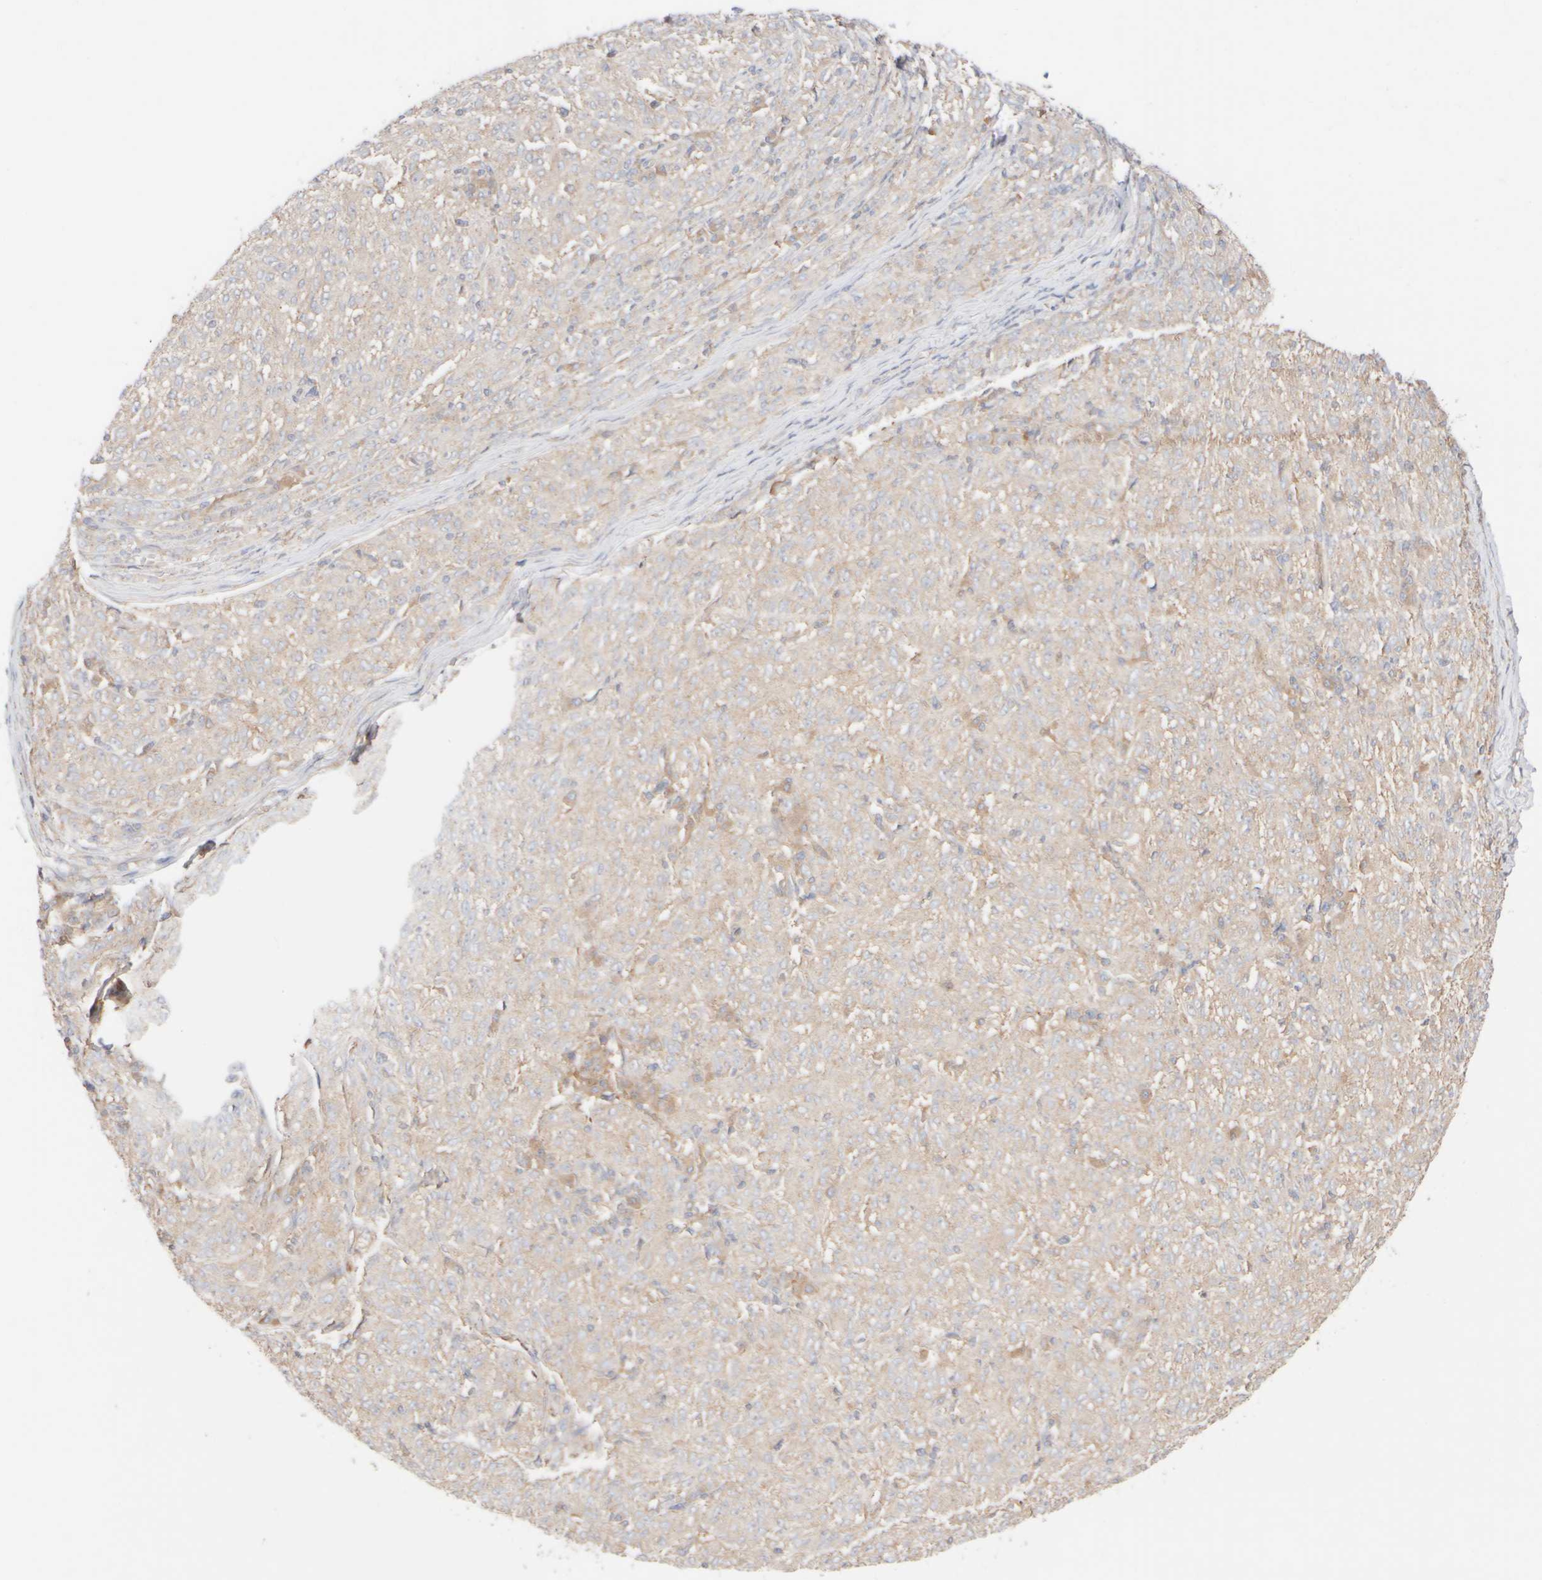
{"staining": {"intensity": "weak", "quantity": "<25%", "location": "cytoplasmic/membranous"}, "tissue": "melanoma", "cell_type": "Tumor cells", "image_type": "cancer", "snomed": [{"axis": "morphology", "description": "Malignant melanoma, NOS"}, {"axis": "topography", "description": "Skin"}], "caption": "This is an IHC micrograph of melanoma. There is no expression in tumor cells.", "gene": "RABEP1", "patient": {"sex": "female", "age": 72}}